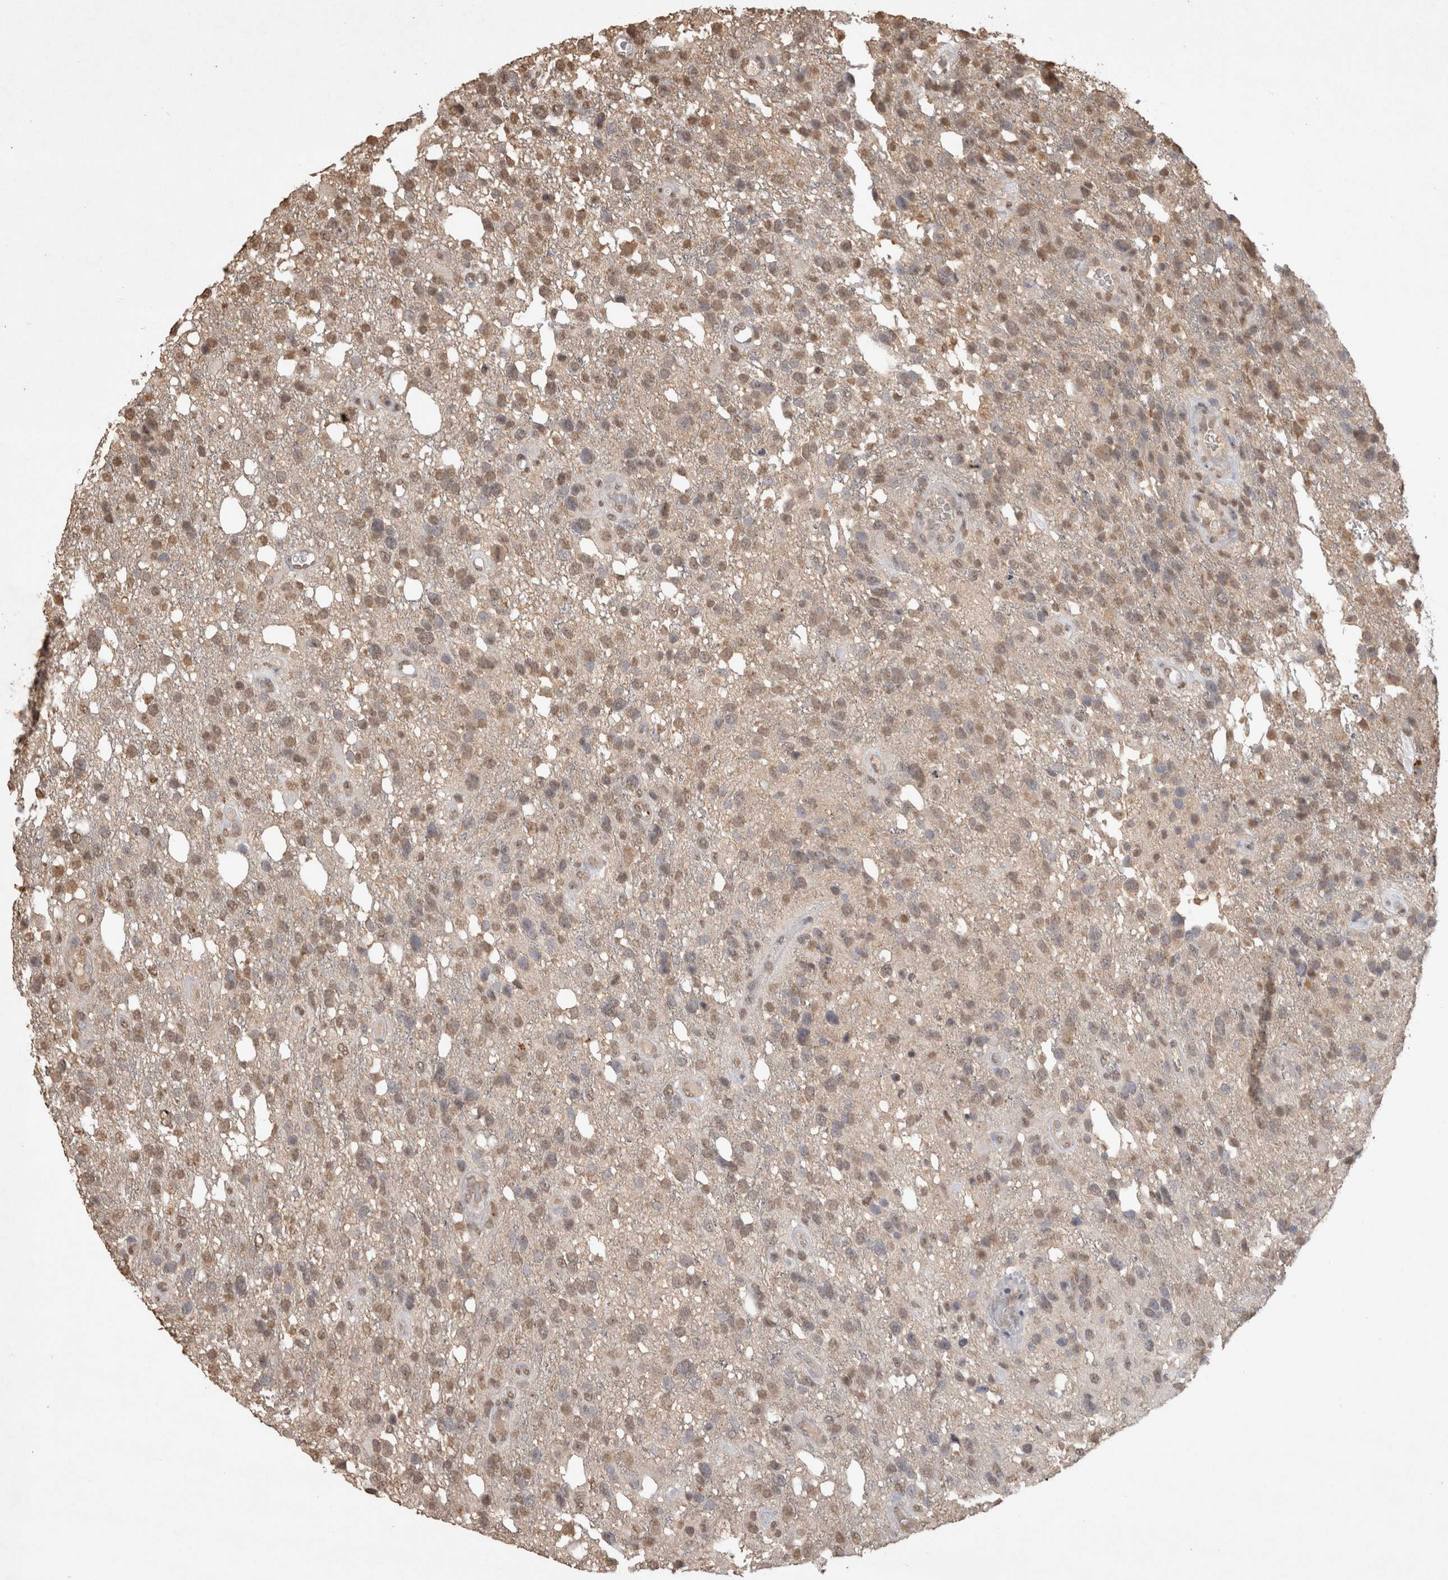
{"staining": {"intensity": "moderate", "quantity": "25%-75%", "location": "nuclear"}, "tissue": "glioma", "cell_type": "Tumor cells", "image_type": "cancer", "snomed": [{"axis": "morphology", "description": "Glioma, malignant, High grade"}, {"axis": "topography", "description": "Brain"}], "caption": "An image showing moderate nuclear staining in about 25%-75% of tumor cells in glioma, as visualized by brown immunohistochemical staining.", "gene": "MLX", "patient": {"sex": "female", "age": 58}}